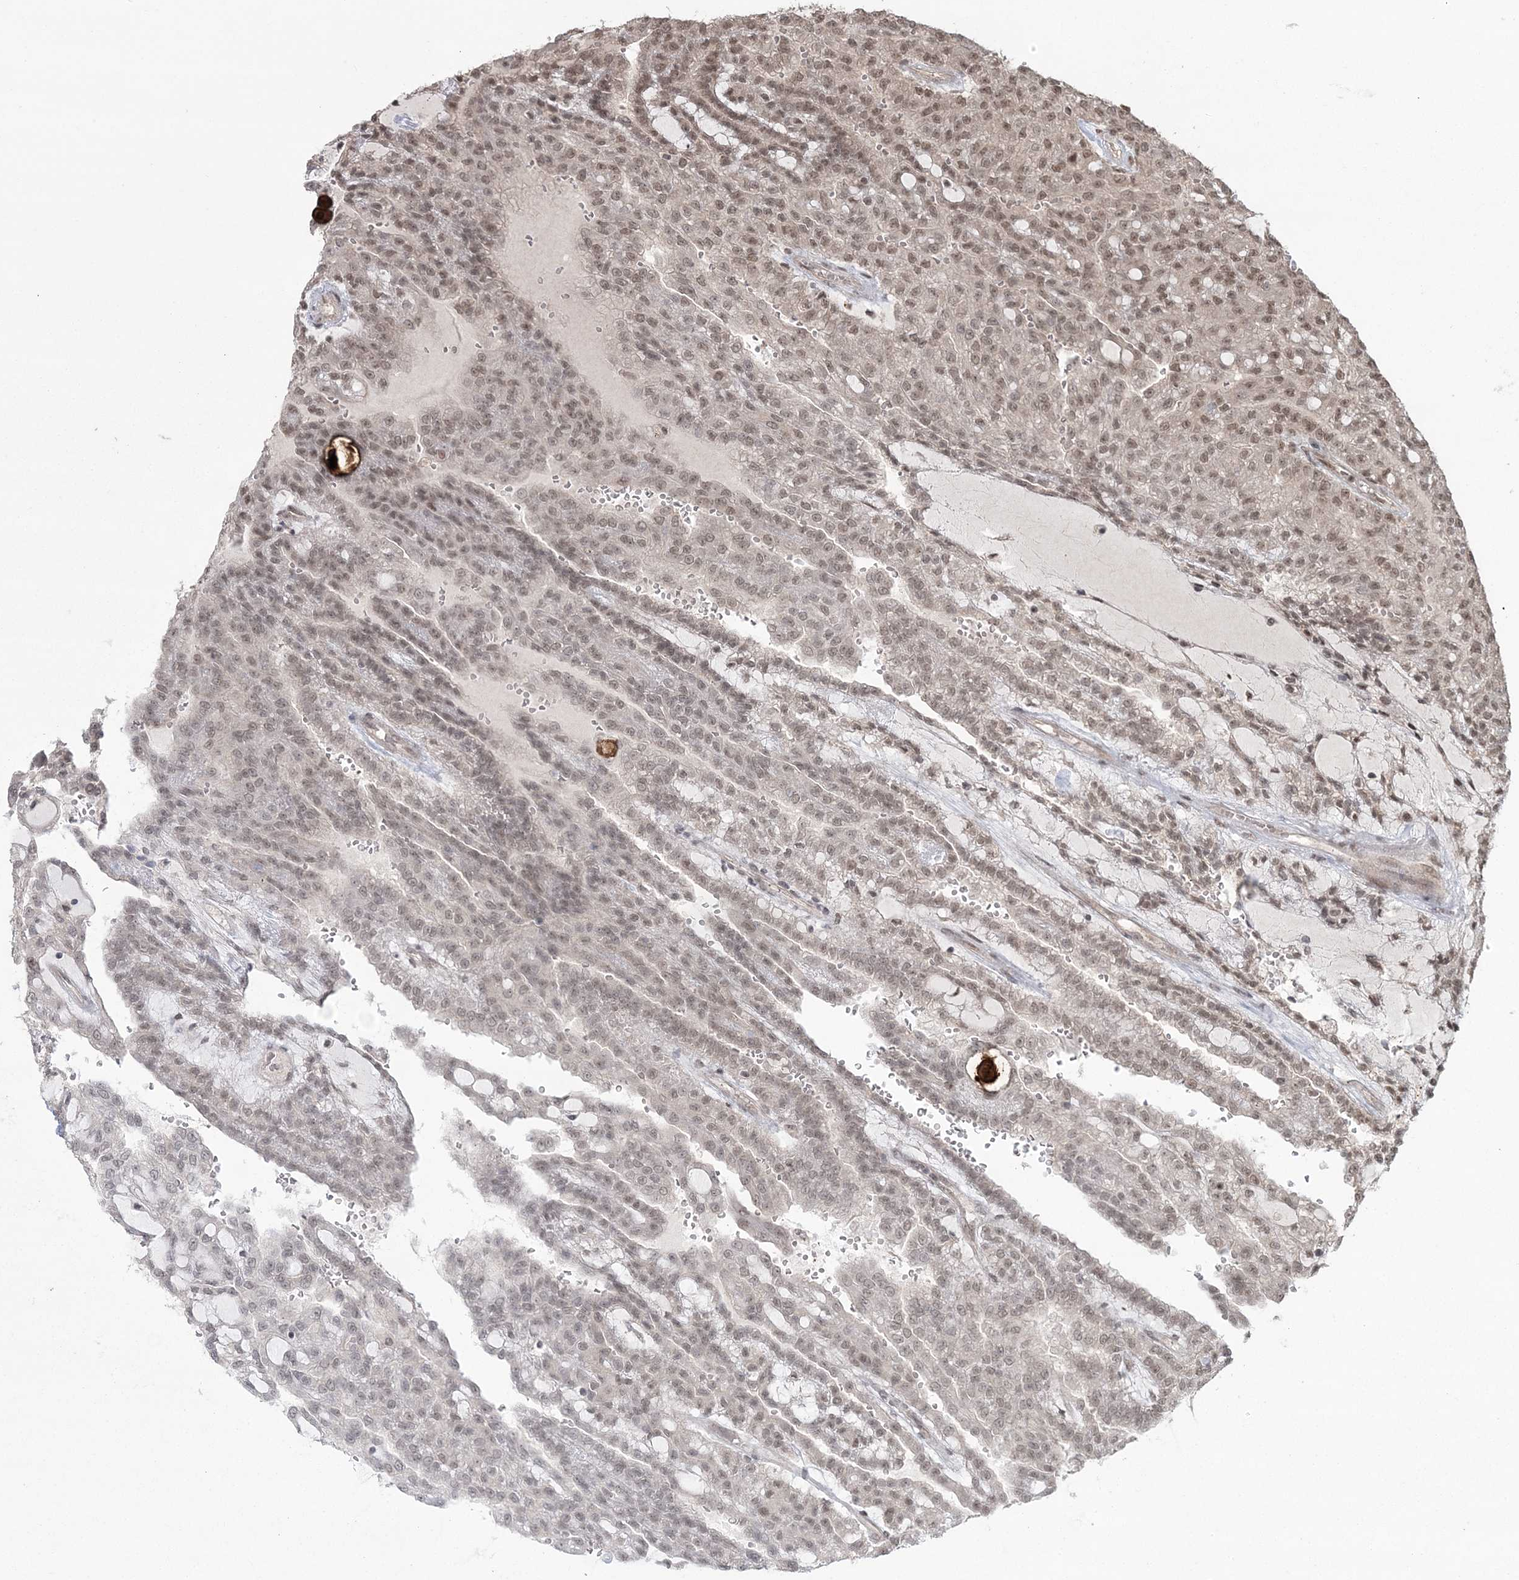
{"staining": {"intensity": "weak", "quantity": "25%-75%", "location": "nuclear"}, "tissue": "renal cancer", "cell_type": "Tumor cells", "image_type": "cancer", "snomed": [{"axis": "morphology", "description": "Adenocarcinoma, NOS"}, {"axis": "topography", "description": "Kidney"}], "caption": "A low amount of weak nuclear staining is present in about 25%-75% of tumor cells in renal adenocarcinoma tissue.", "gene": "EPB41L4A", "patient": {"sex": "male", "age": 63}}